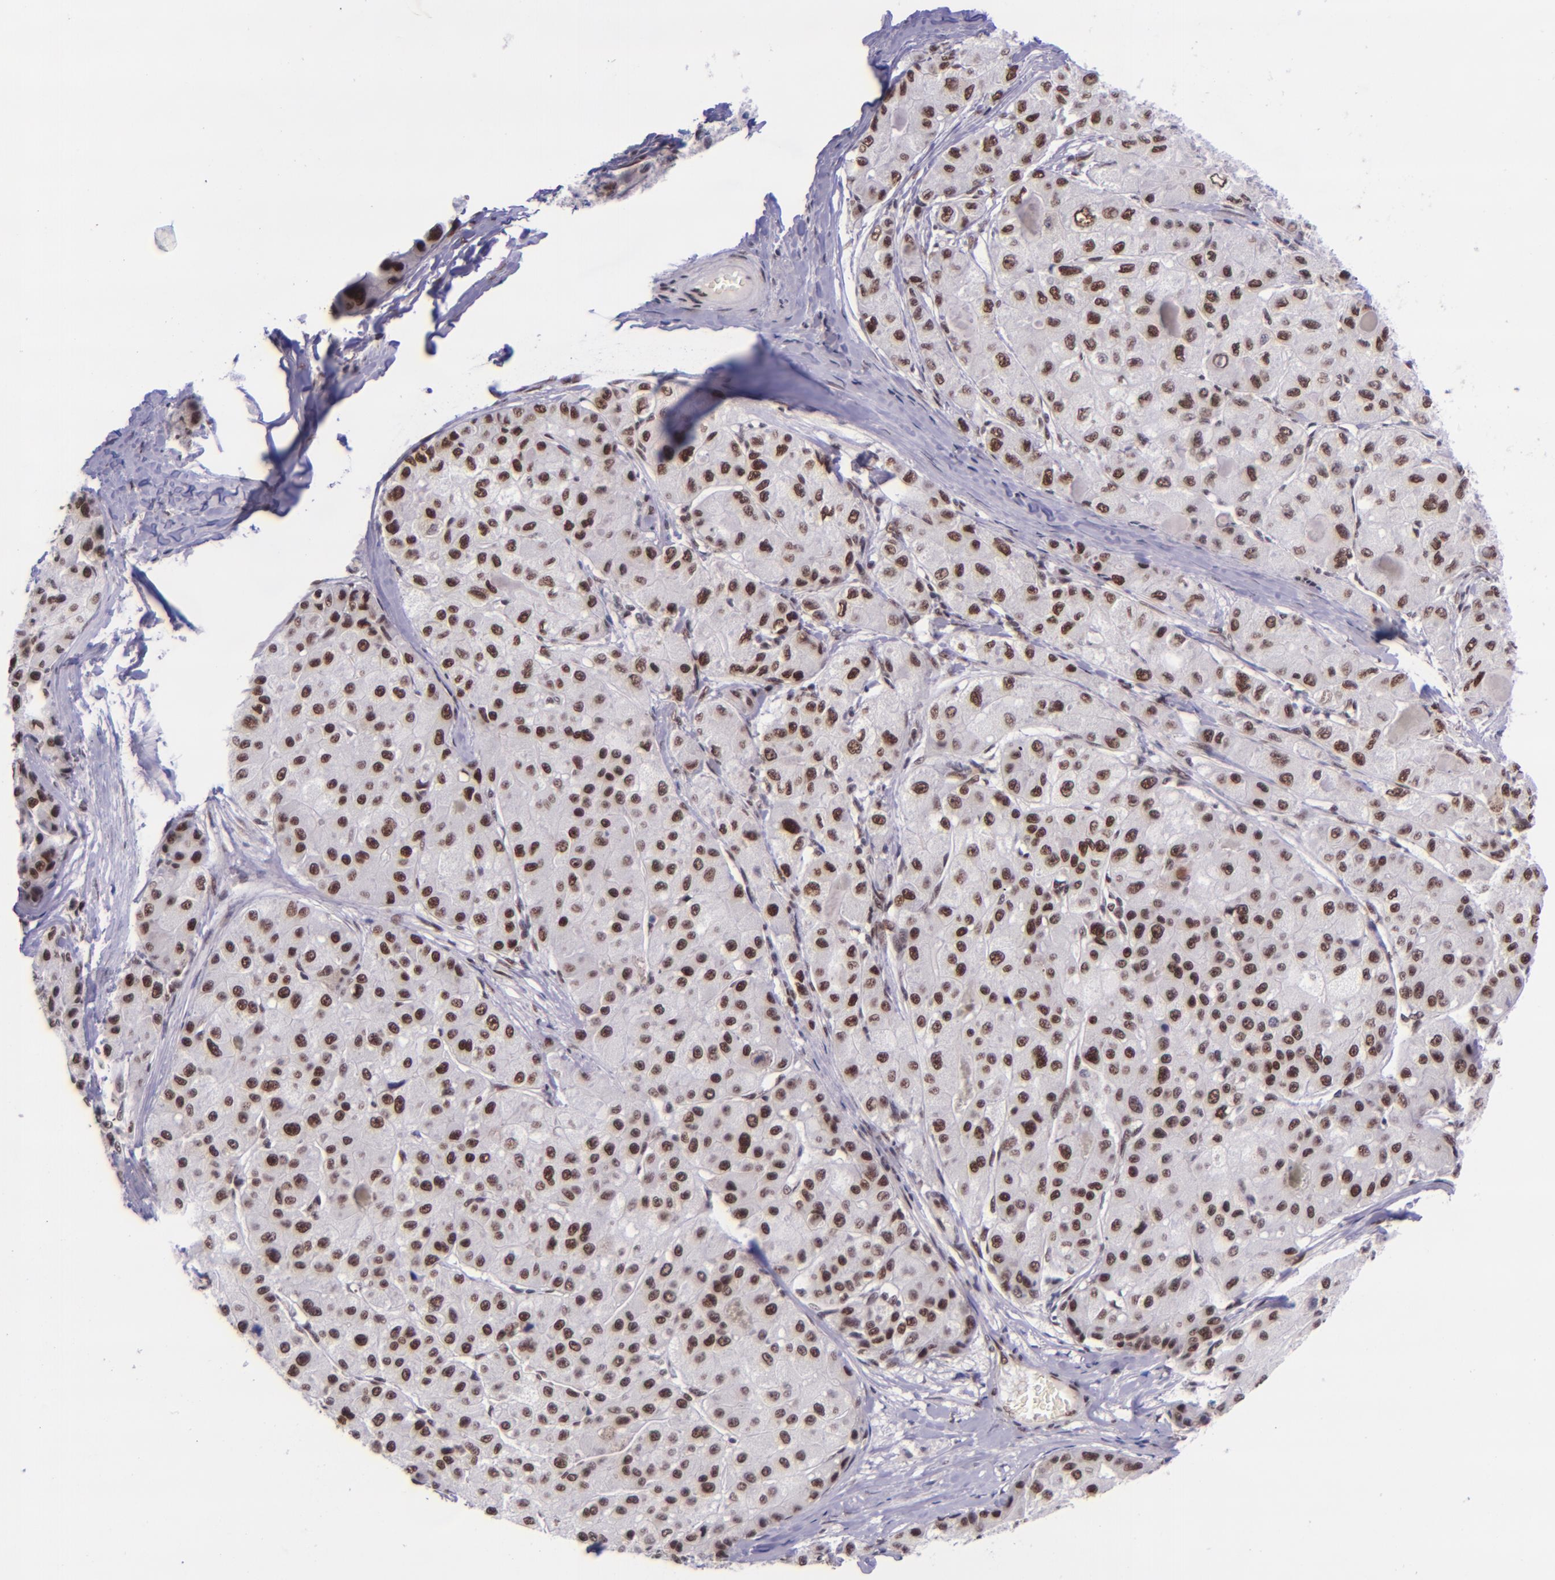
{"staining": {"intensity": "moderate", "quantity": ">75%", "location": "nuclear"}, "tissue": "liver cancer", "cell_type": "Tumor cells", "image_type": "cancer", "snomed": [{"axis": "morphology", "description": "Carcinoma, Hepatocellular, NOS"}, {"axis": "topography", "description": "Liver"}], "caption": "Tumor cells demonstrate medium levels of moderate nuclear staining in approximately >75% of cells in human liver cancer (hepatocellular carcinoma).", "gene": "GPKOW", "patient": {"sex": "male", "age": 80}}